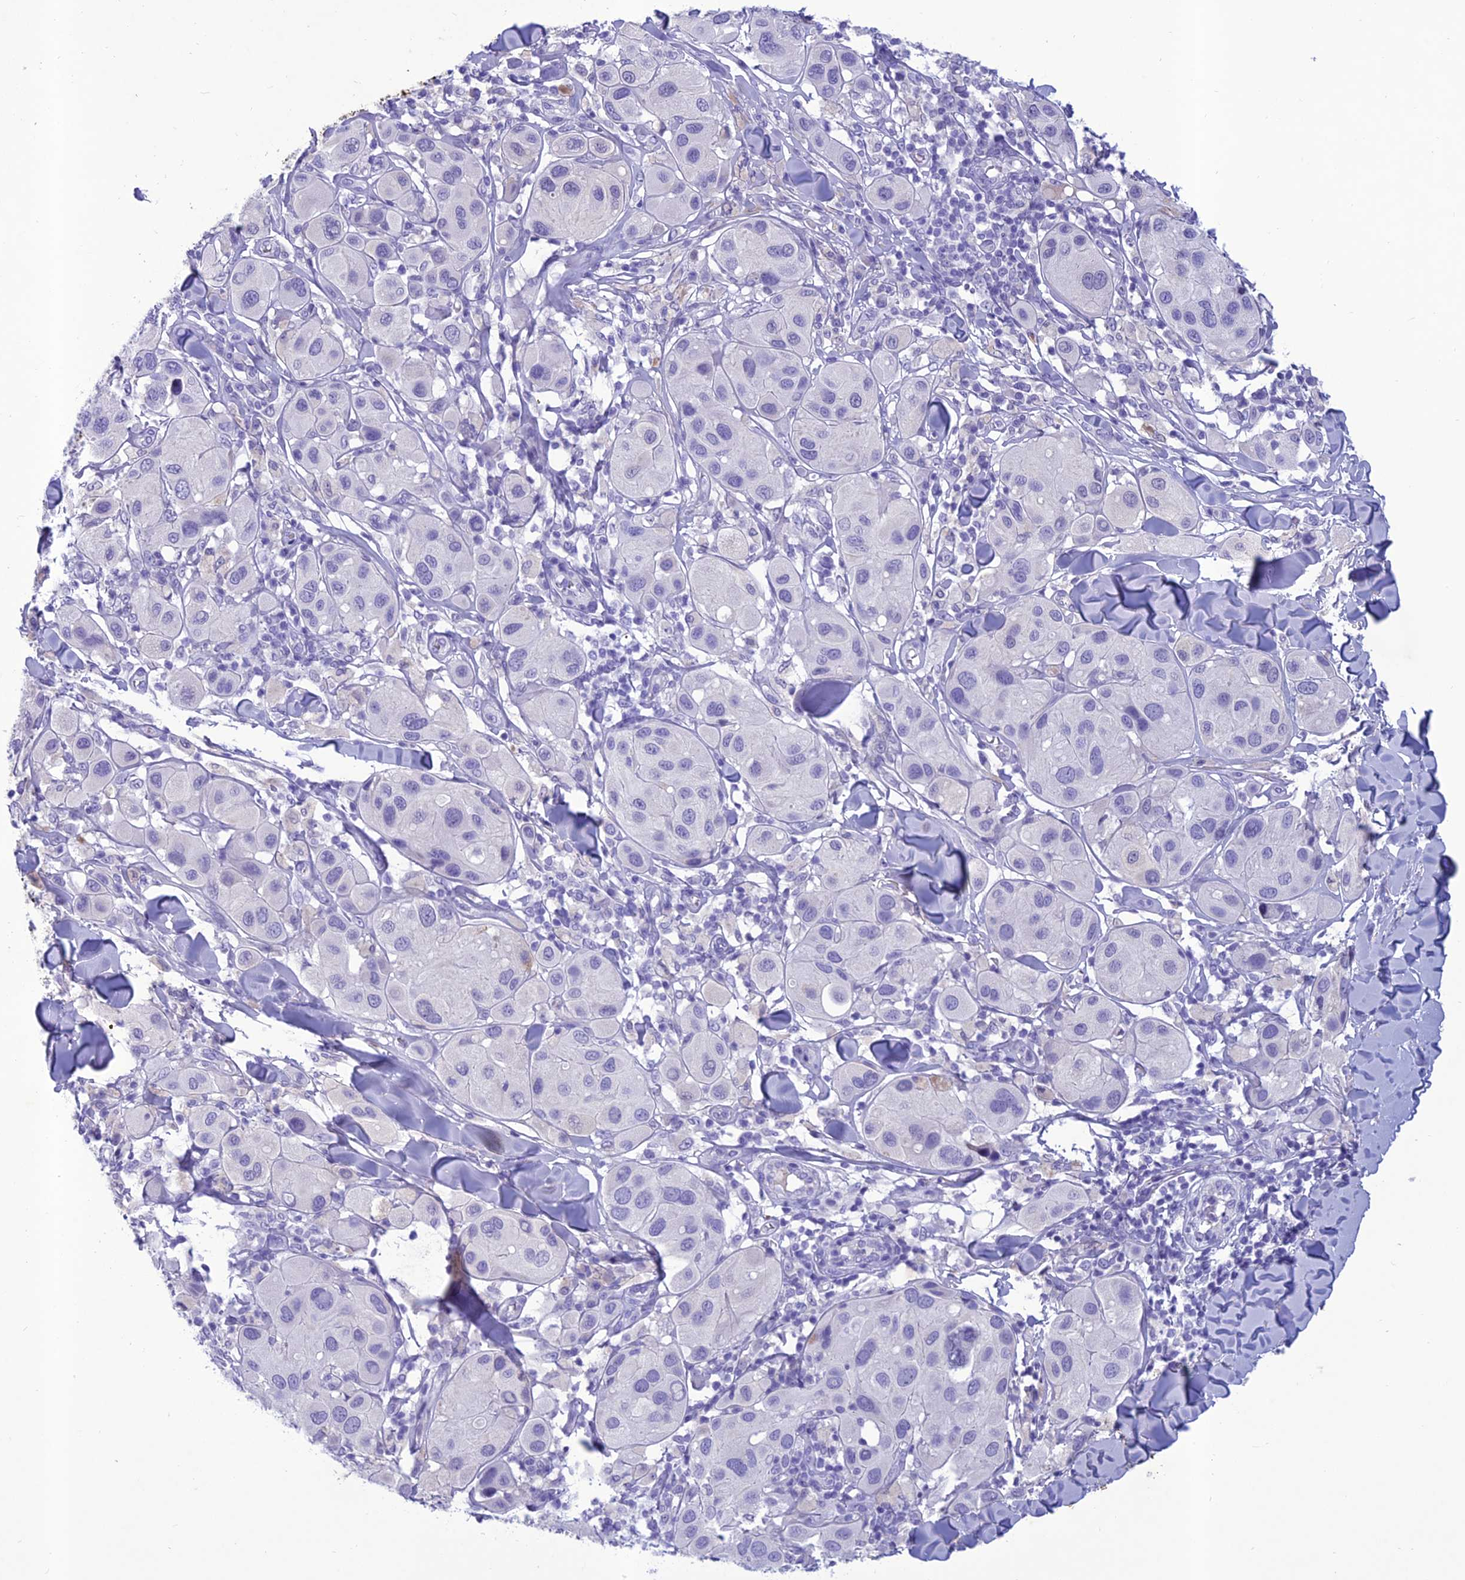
{"staining": {"intensity": "negative", "quantity": "none", "location": "none"}, "tissue": "melanoma", "cell_type": "Tumor cells", "image_type": "cancer", "snomed": [{"axis": "morphology", "description": "Malignant melanoma, Metastatic site"}, {"axis": "topography", "description": "Skin"}], "caption": "The micrograph reveals no significant positivity in tumor cells of malignant melanoma (metastatic site). (DAB (3,3'-diaminobenzidine) immunohistochemistry visualized using brightfield microscopy, high magnification).", "gene": "IFT172", "patient": {"sex": "male", "age": 41}}